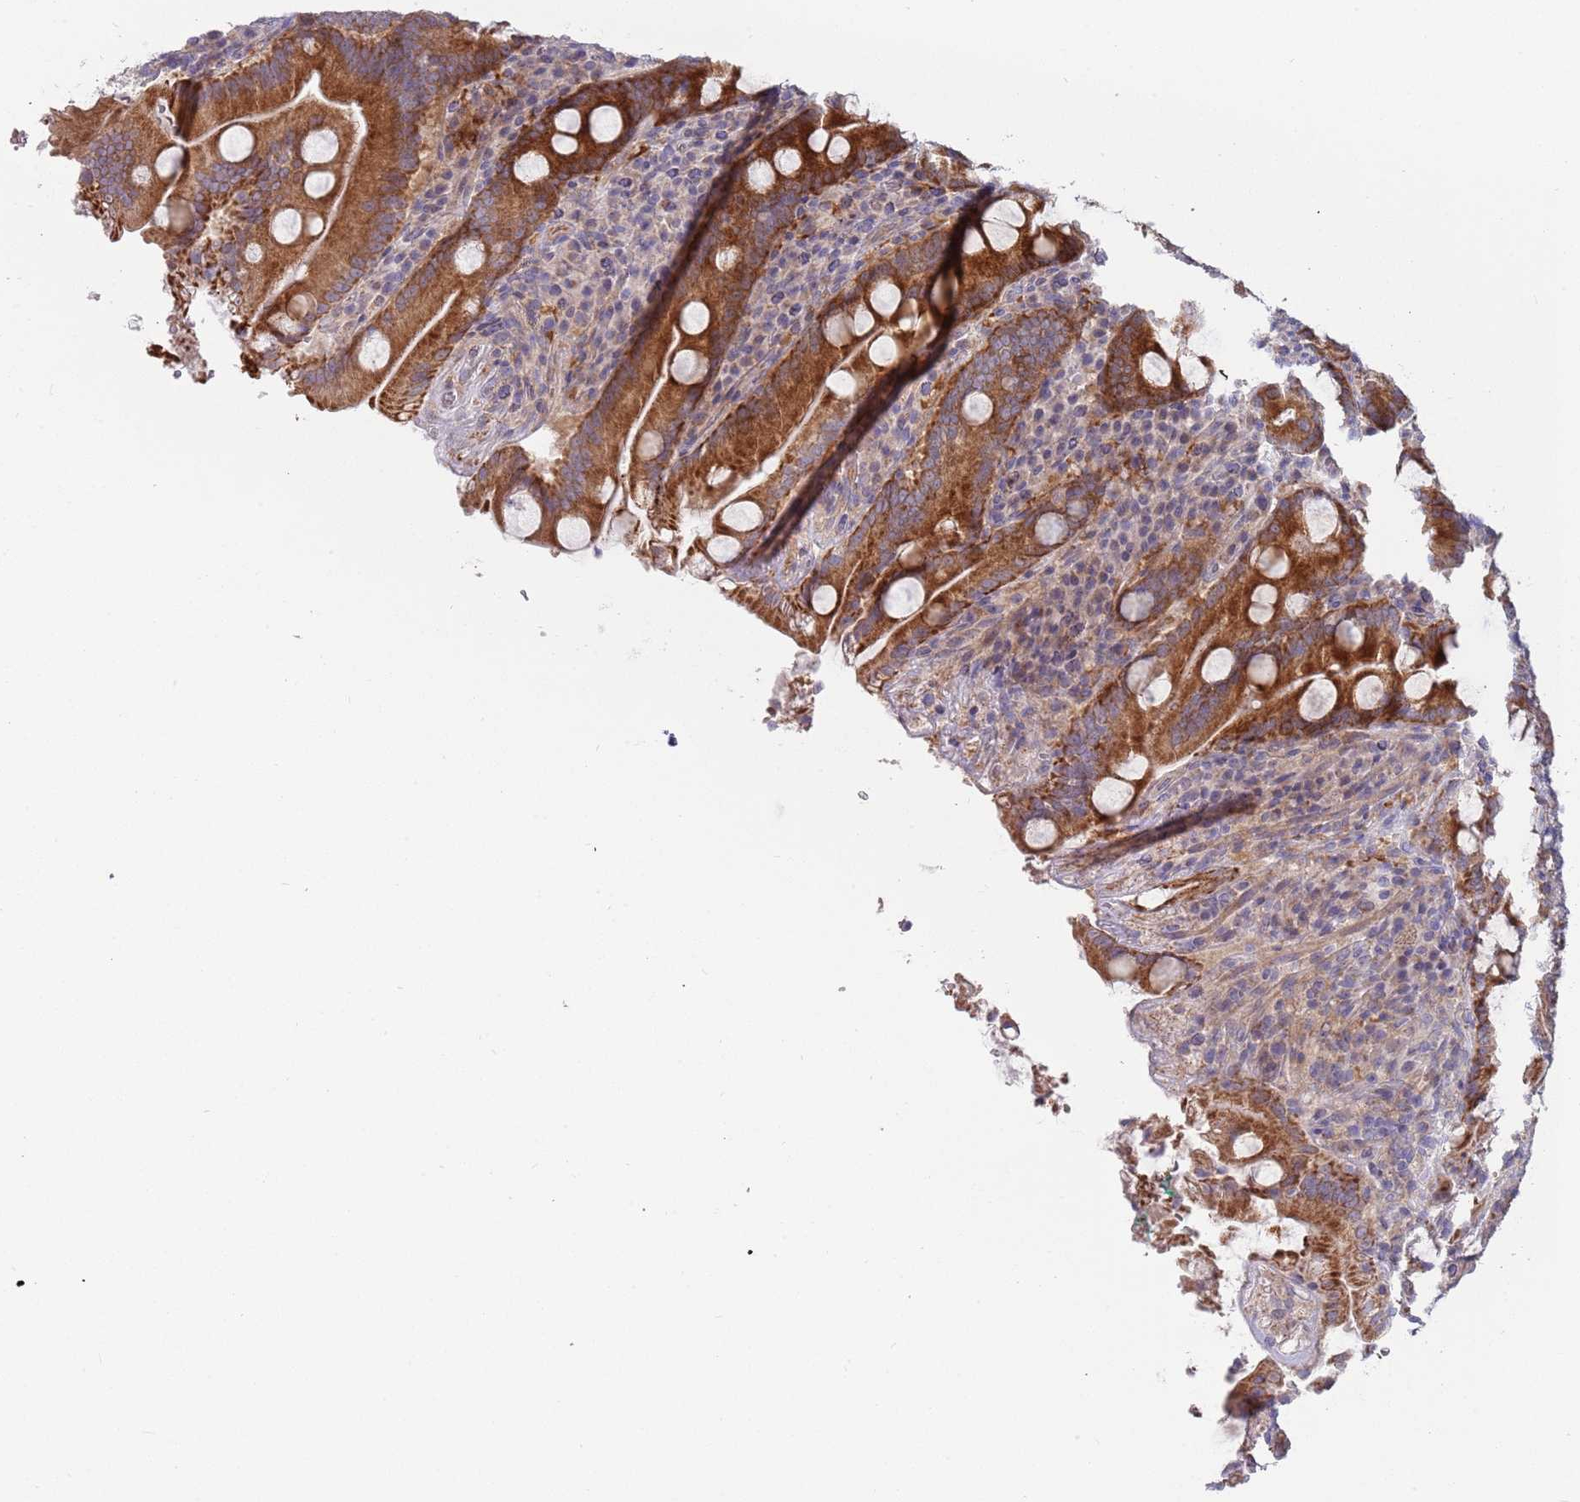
{"staining": {"intensity": "strong", "quantity": ">75%", "location": "cytoplasmic/membranous"}, "tissue": "duodenum", "cell_type": "Glandular cells", "image_type": "normal", "snomed": [{"axis": "morphology", "description": "Normal tissue, NOS"}, {"axis": "topography", "description": "Duodenum"}], "caption": "Duodenum stained for a protein (brown) reveals strong cytoplasmic/membranous positive expression in about >75% of glandular cells.", "gene": "ABCC10", "patient": {"sex": "male", "age": 35}}